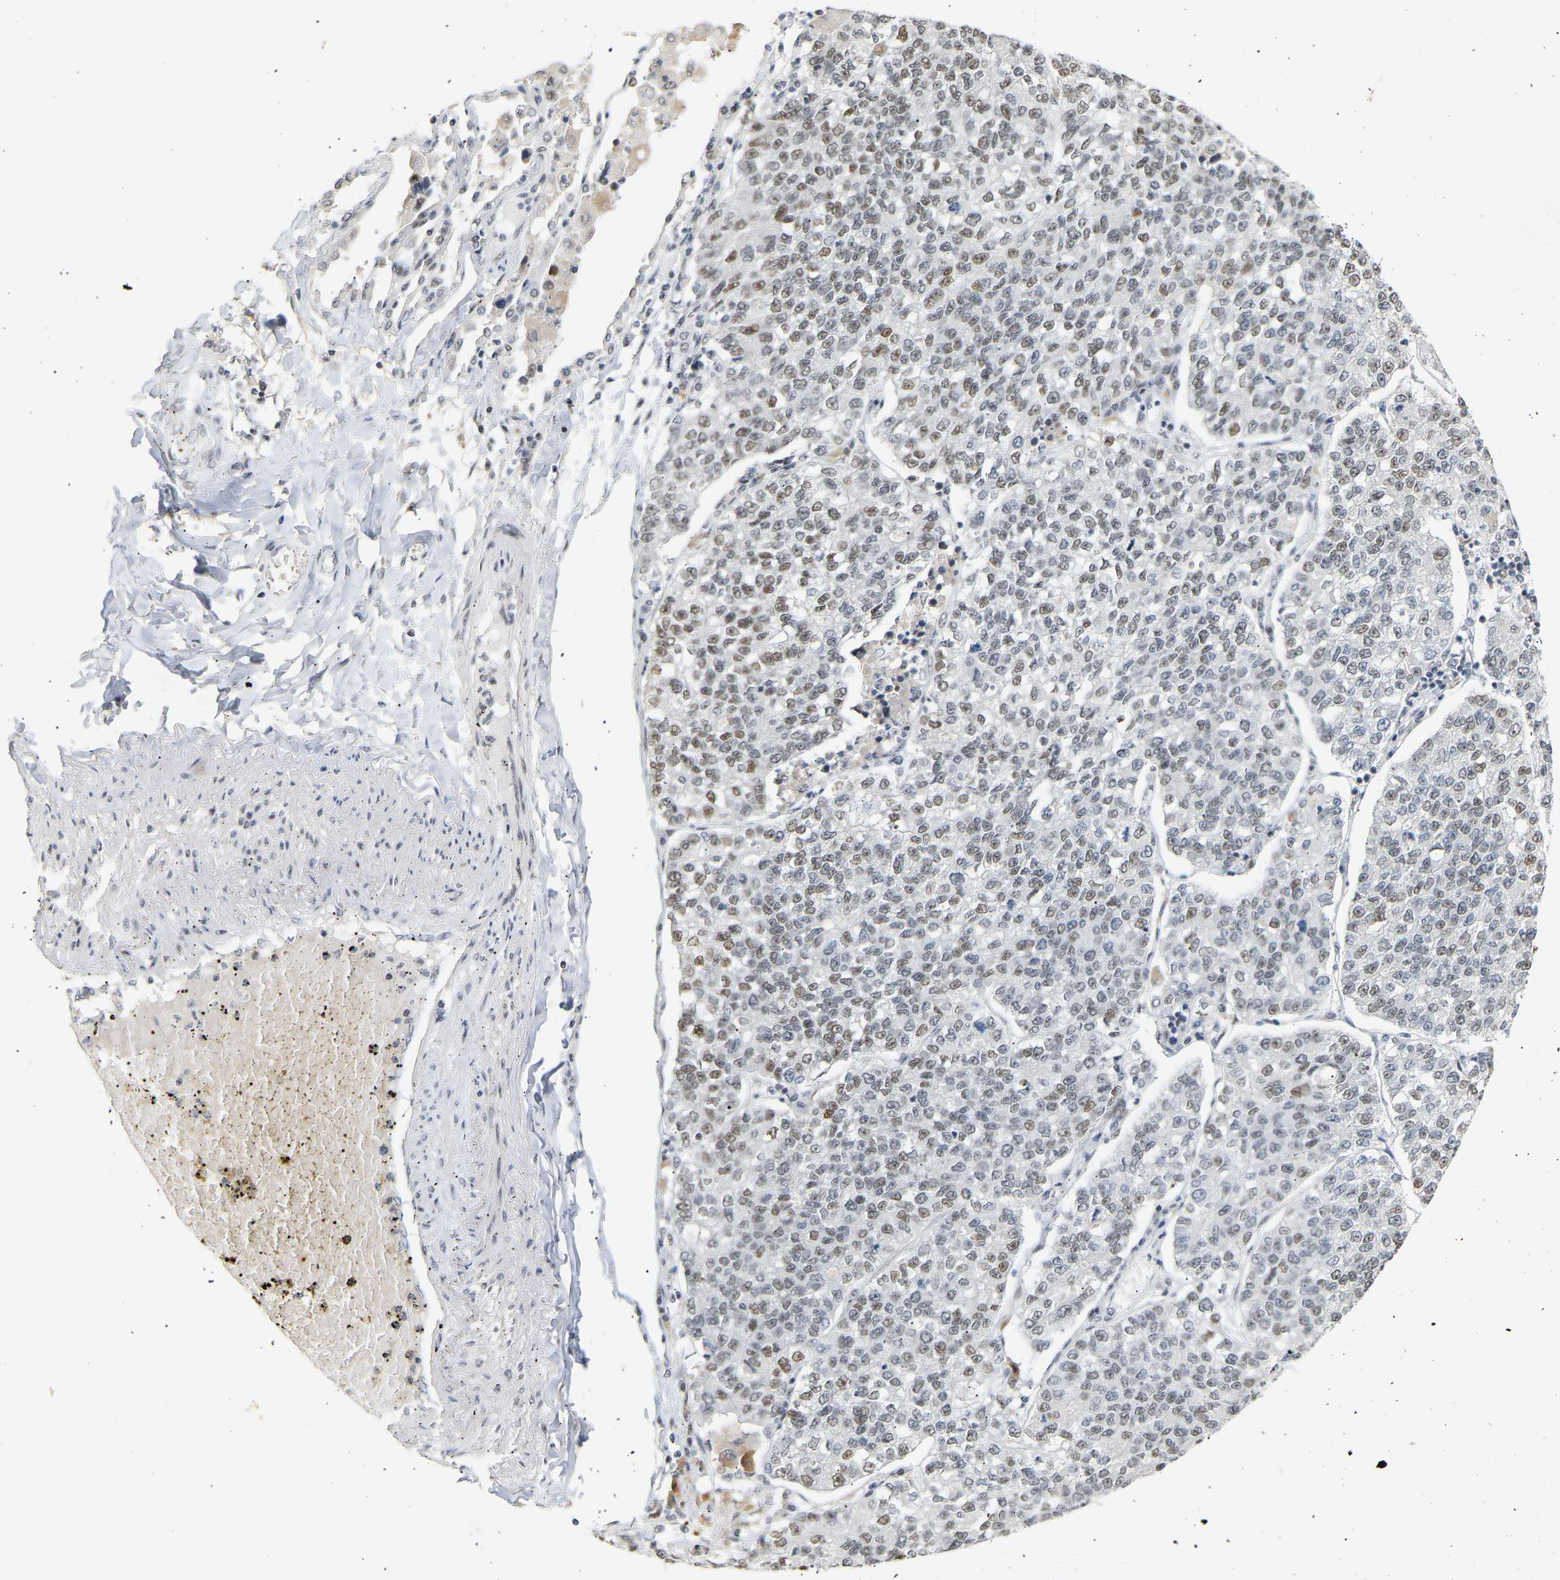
{"staining": {"intensity": "moderate", "quantity": "25%-75%", "location": "nuclear"}, "tissue": "lung cancer", "cell_type": "Tumor cells", "image_type": "cancer", "snomed": [{"axis": "morphology", "description": "Adenocarcinoma, NOS"}, {"axis": "topography", "description": "Lung"}], "caption": "Lung cancer was stained to show a protein in brown. There is medium levels of moderate nuclear staining in approximately 25%-75% of tumor cells.", "gene": "NELFB", "patient": {"sex": "male", "age": 49}}